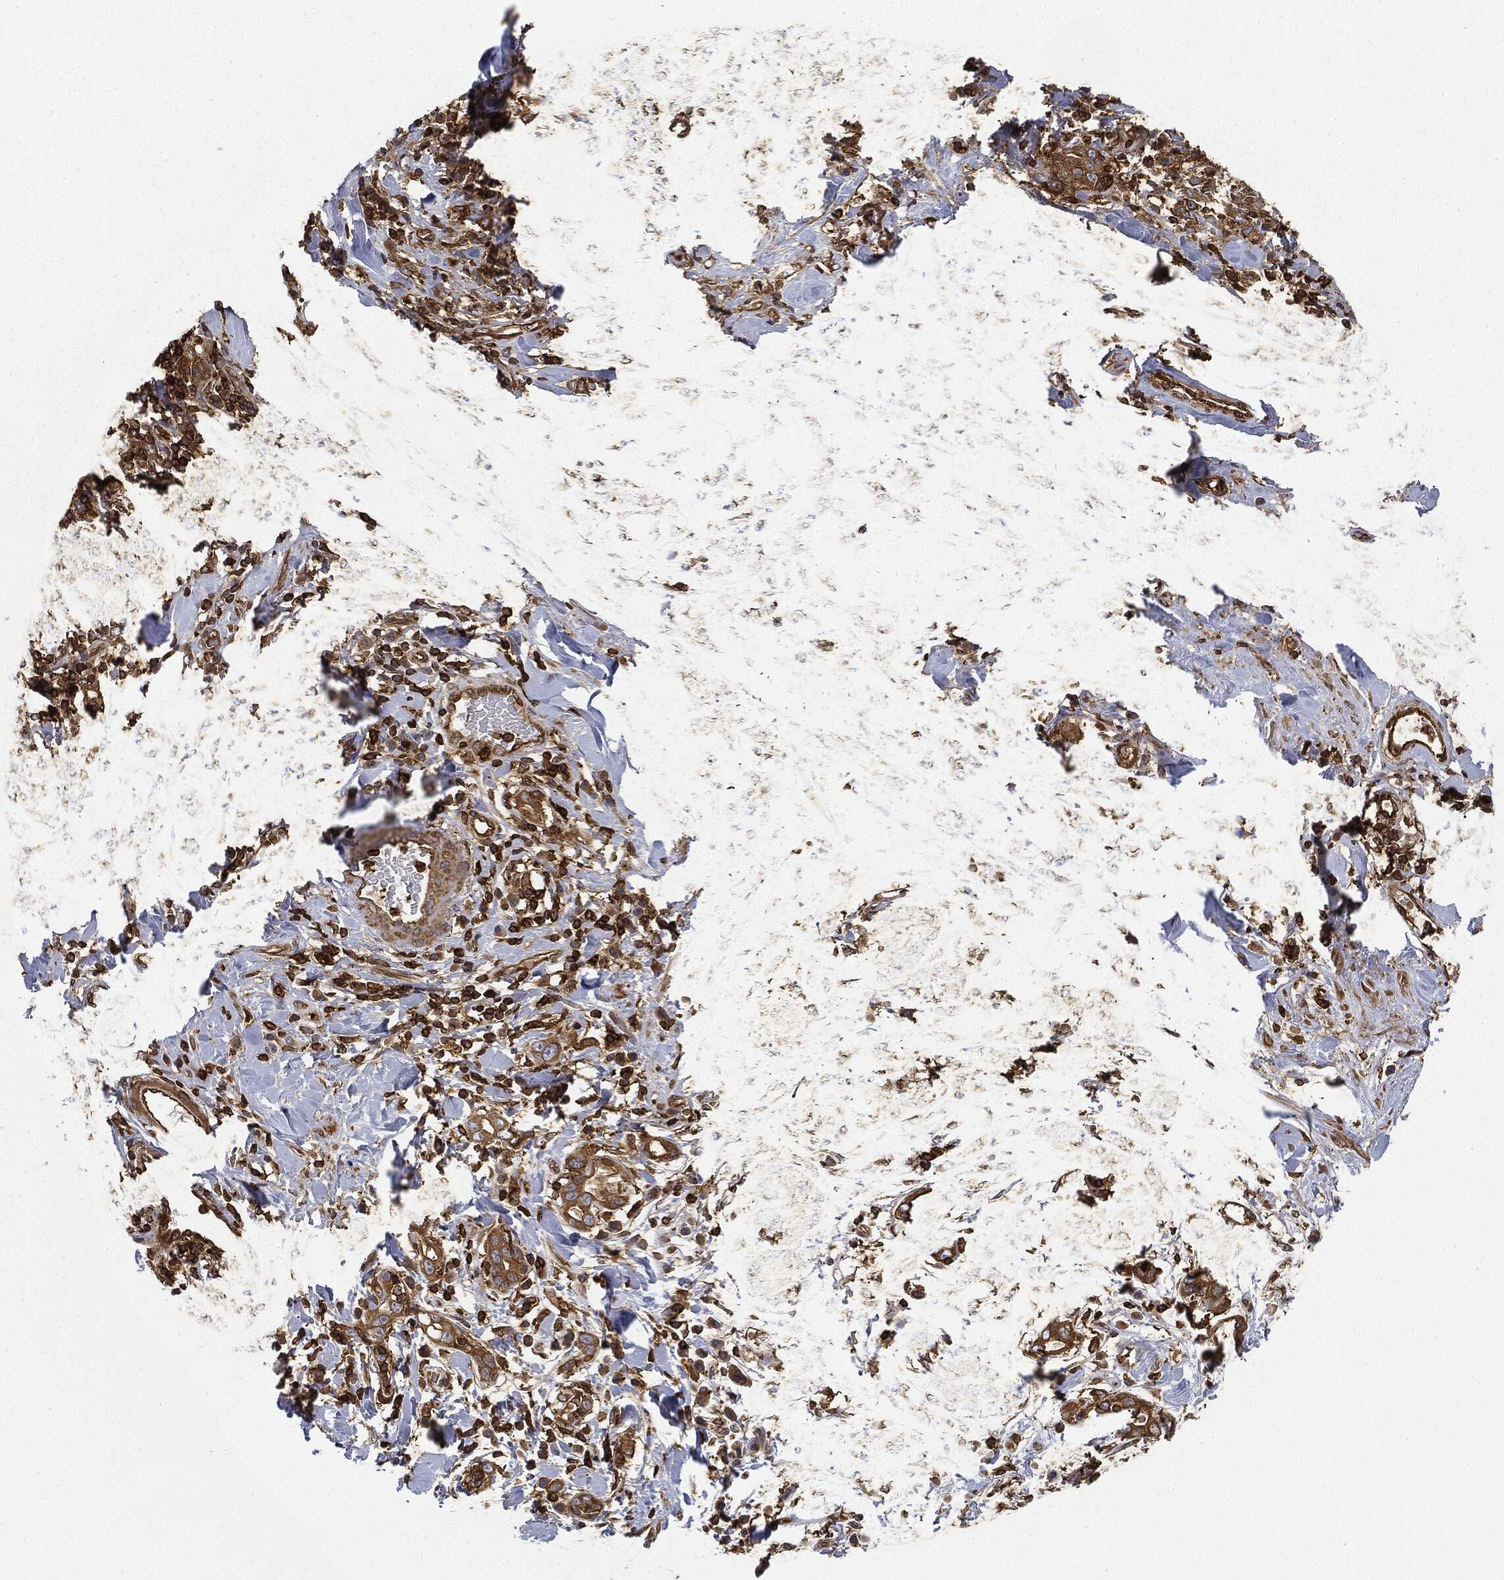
{"staining": {"intensity": "strong", "quantity": ">75%", "location": "cytoplasmic/membranous"}, "tissue": "stomach cancer", "cell_type": "Tumor cells", "image_type": "cancer", "snomed": [{"axis": "morphology", "description": "Adenocarcinoma, NOS"}, {"axis": "topography", "description": "Stomach"}], "caption": "The histopathology image reveals staining of adenocarcinoma (stomach), revealing strong cytoplasmic/membranous protein expression (brown color) within tumor cells.", "gene": "WDR1", "patient": {"sex": "male", "age": 79}}